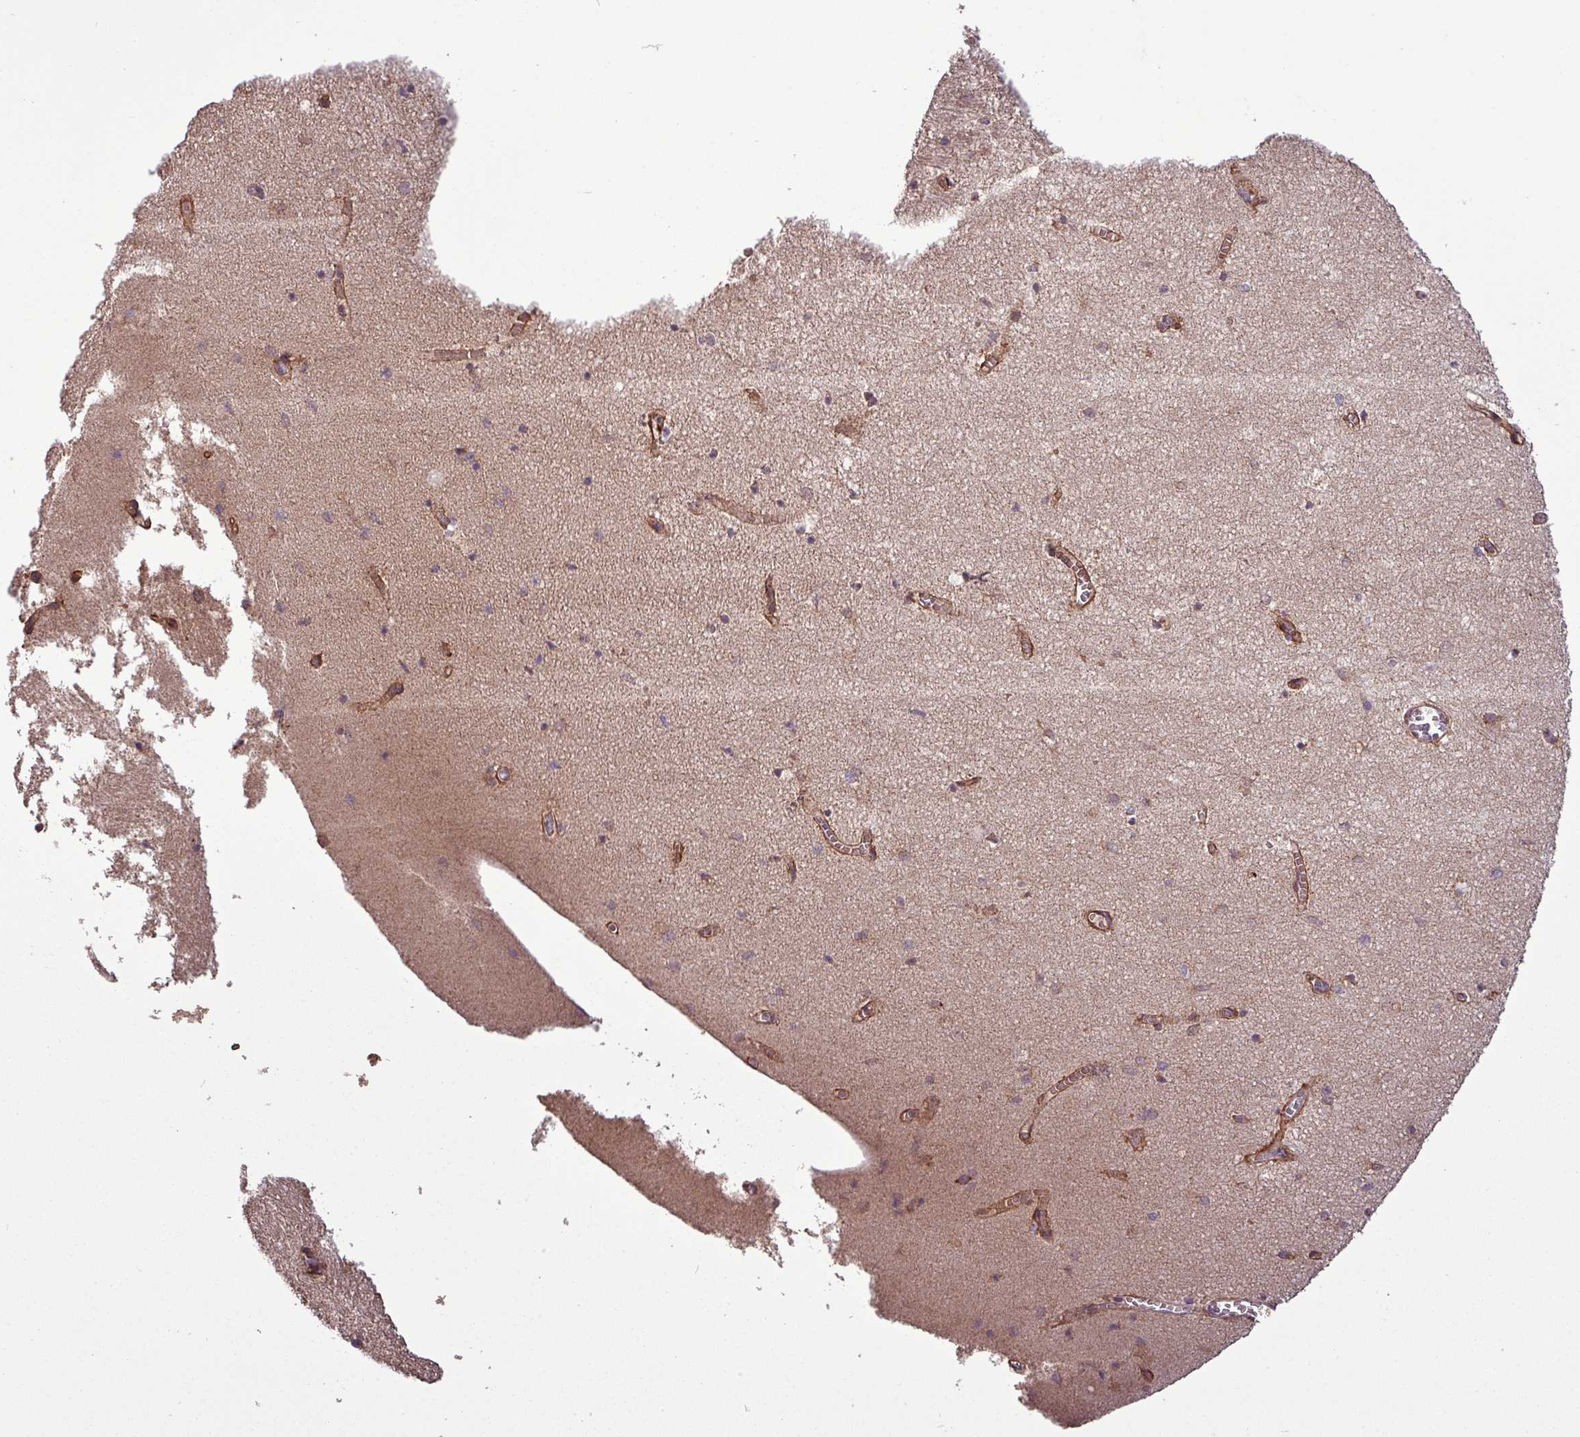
{"staining": {"intensity": "negative", "quantity": "none", "location": "none"}, "tissue": "hippocampus", "cell_type": "Glial cells", "image_type": "normal", "snomed": [{"axis": "morphology", "description": "Normal tissue, NOS"}, {"axis": "topography", "description": "Hippocampus"}], "caption": "This is an immunohistochemistry (IHC) histopathology image of normal hippocampus. There is no positivity in glial cells.", "gene": "NT5C3A", "patient": {"sex": "female", "age": 64}}